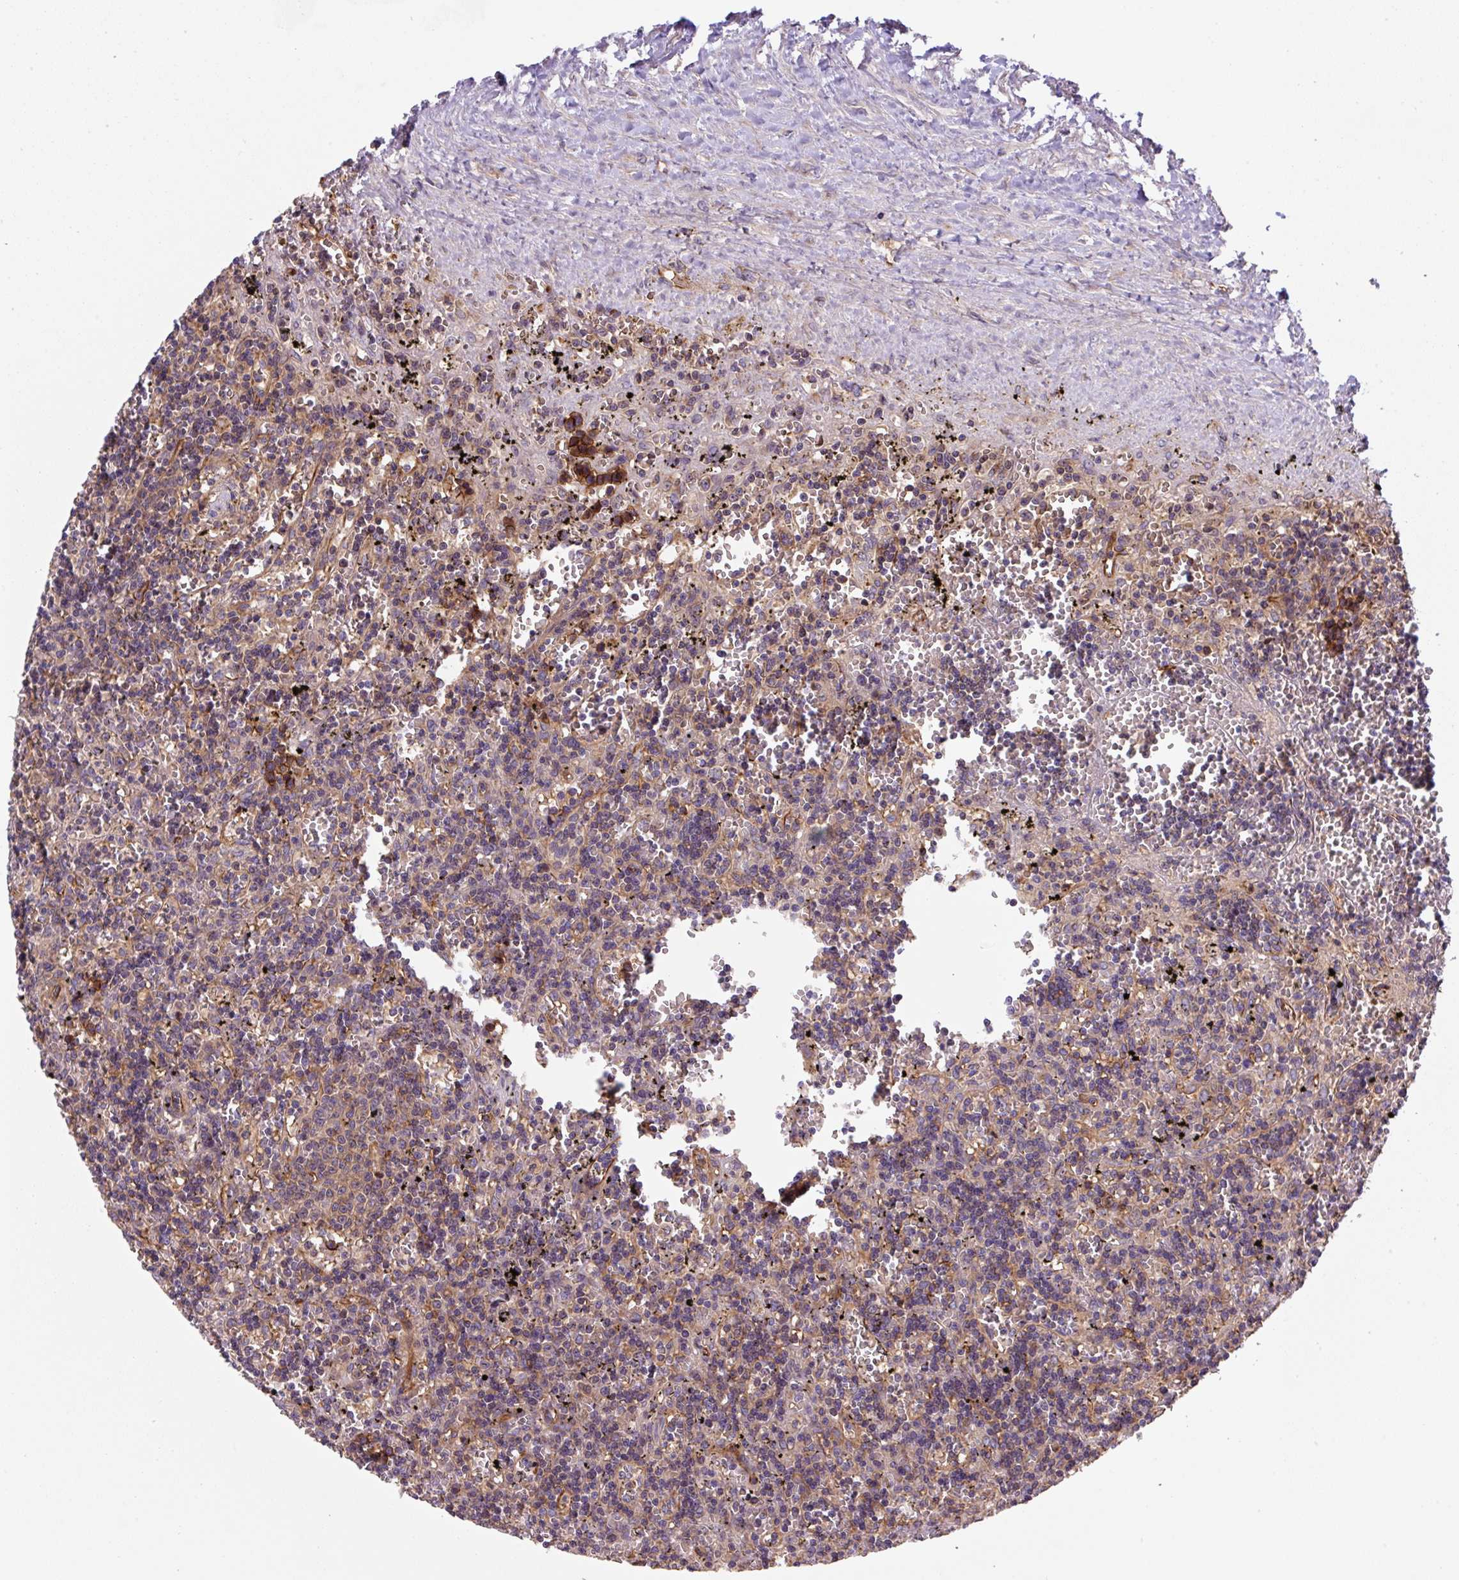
{"staining": {"intensity": "moderate", "quantity": "25%-75%", "location": "cytoplasmic/membranous"}, "tissue": "lymphoma", "cell_type": "Tumor cells", "image_type": "cancer", "snomed": [{"axis": "morphology", "description": "Malignant lymphoma, non-Hodgkin's type, Low grade"}, {"axis": "topography", "description": "Spleen"}], "caption": "This is an image of immunohistochemistry (IHC) staining of lymphoma, which shows moderate staining in the cytoplasmic/membranous of tumor cells.", "gene": "APOBEC3D", "patient": {"sex": "male", "age": 60}}